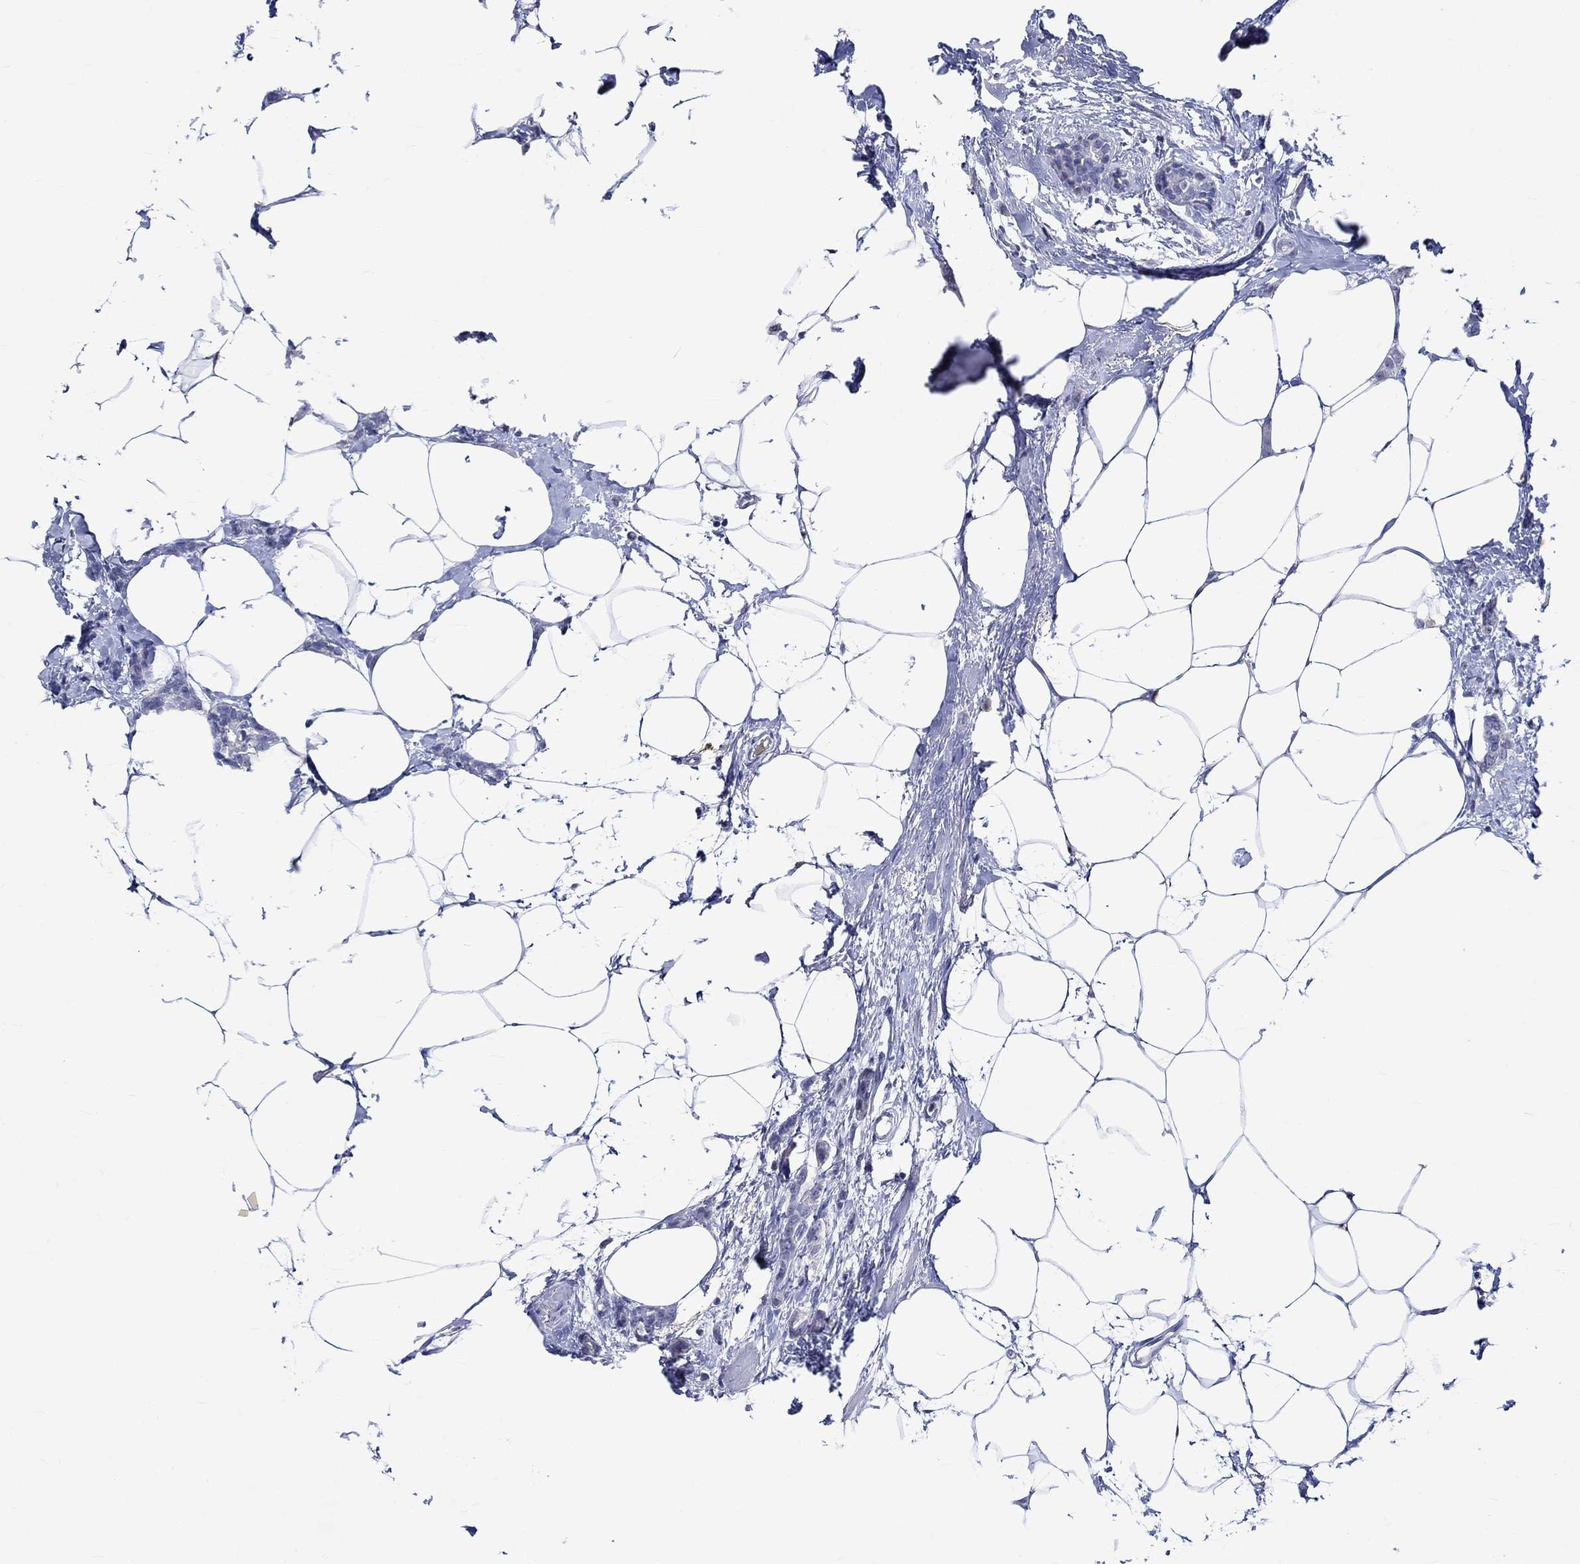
{"staining": {"intensity": "negative", "quantity": "none", "location": "none"}, "tissue": "breast cancer", "cell_type": "Tumor cells", "image_type": "cancer", "snomed": [{"axis": "morphology", "description": "Duct carcinoma"}, {"axis": "topography", "description": "Breast"}], "caption": "Immunohistochemical staining of human breast cancer (intraductal carcinoma) displays no significant staining in tumor cells. (Brightfield microscopy of DAB (3,3'-diaminobenzidine) immunohistochemistry (IHC) at high magnification).", "gene": "KLHL35", "patient": {"sex": "female", "age": 40}}